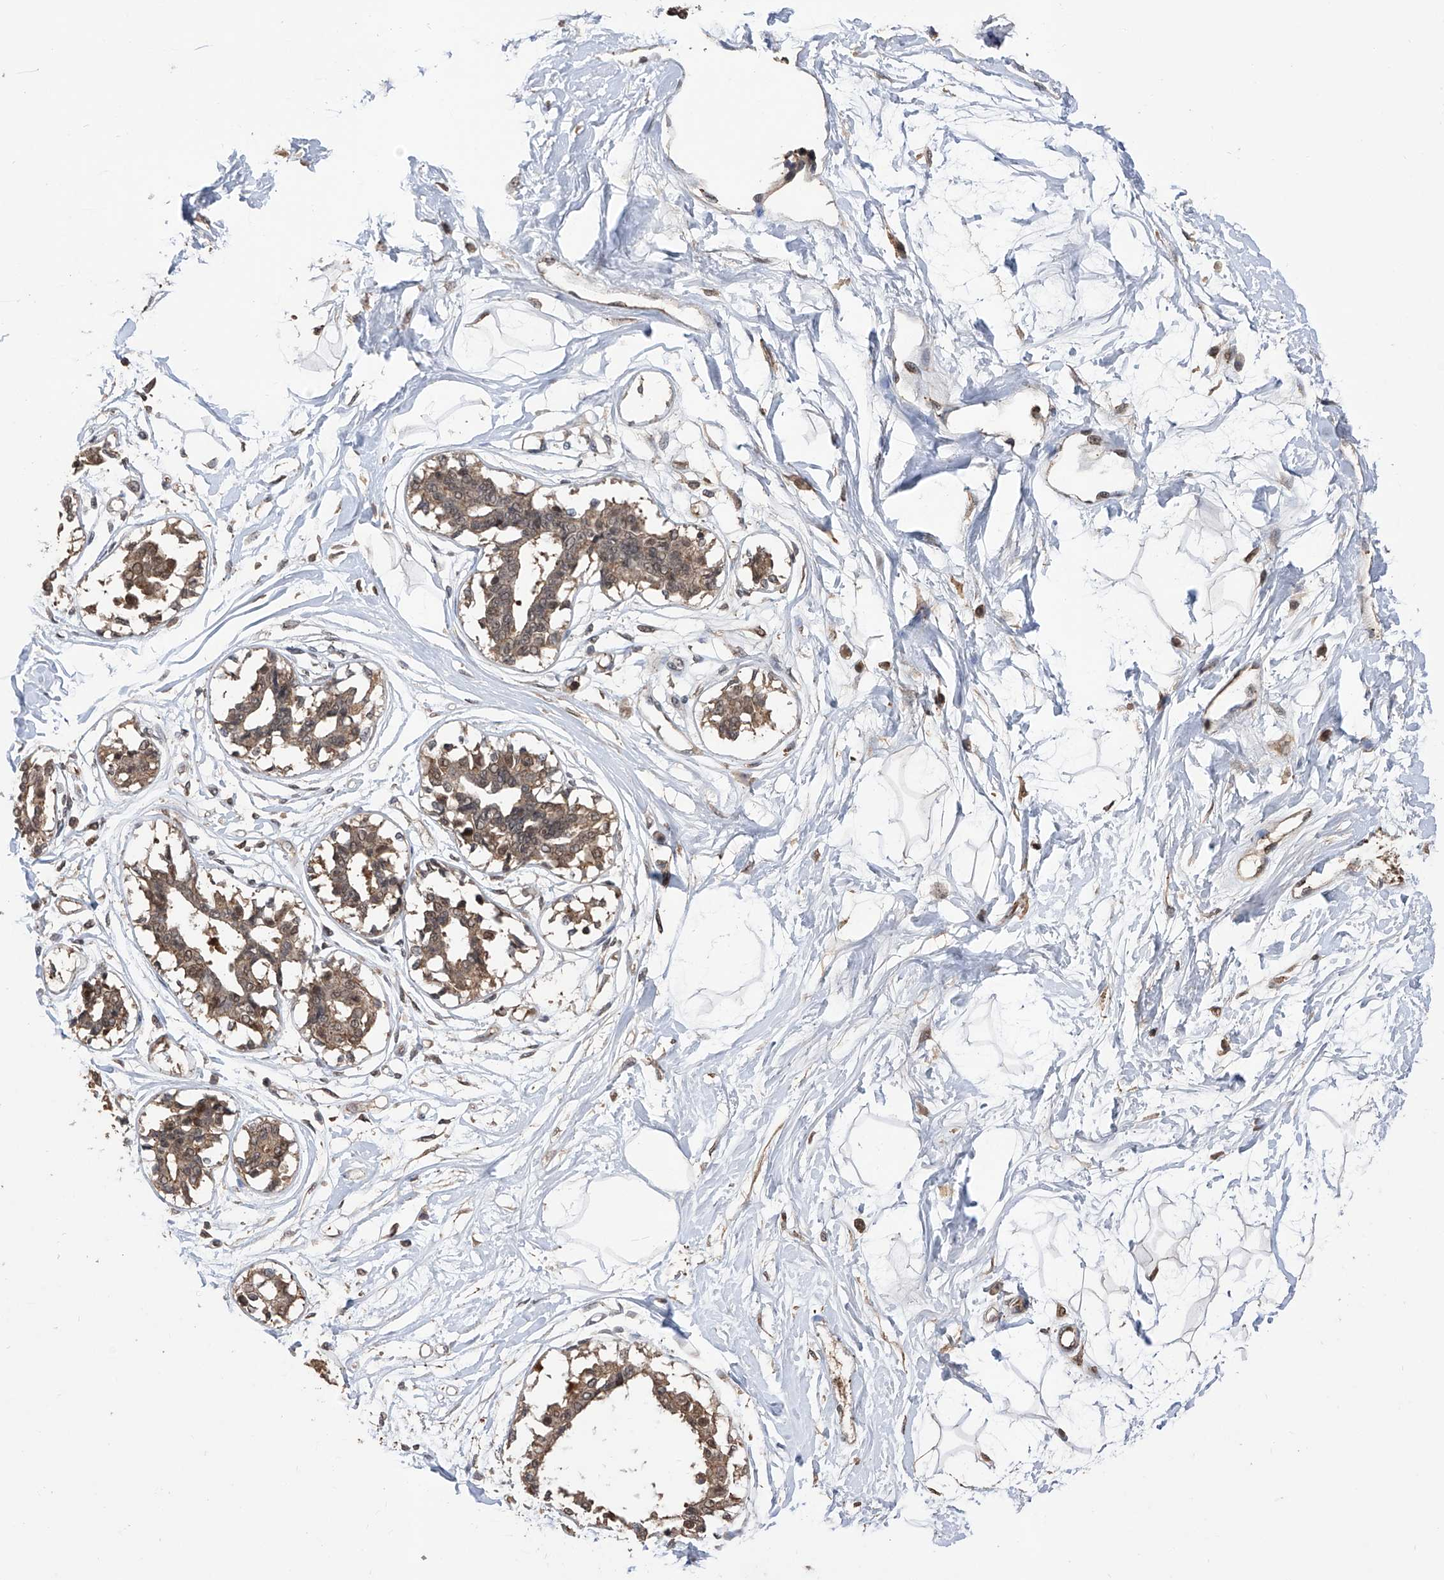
{"staining": {"intensity": "moderate", "quantity": ">75%", "location": "nuclear"}, "tissue": "breast", "cell_type": "Adipocytes", "image_type": "normal", "snomed": [{"axis": "morphology", "description": "Normal tissue, NOS"}, {"axis": "topography", "description": "Breast"}], "caption": "DAB (3,3'-diaminobenzidine) immunohistochemical staining of normal breast demonstrates moderate nuclear protein positivity in approximately >75% of adipocytes. (Brightfield microscopy of DAB IHC at high magnification).", "gene": "LYSMD4", "patient": {"sex": "female", "age": 45}}